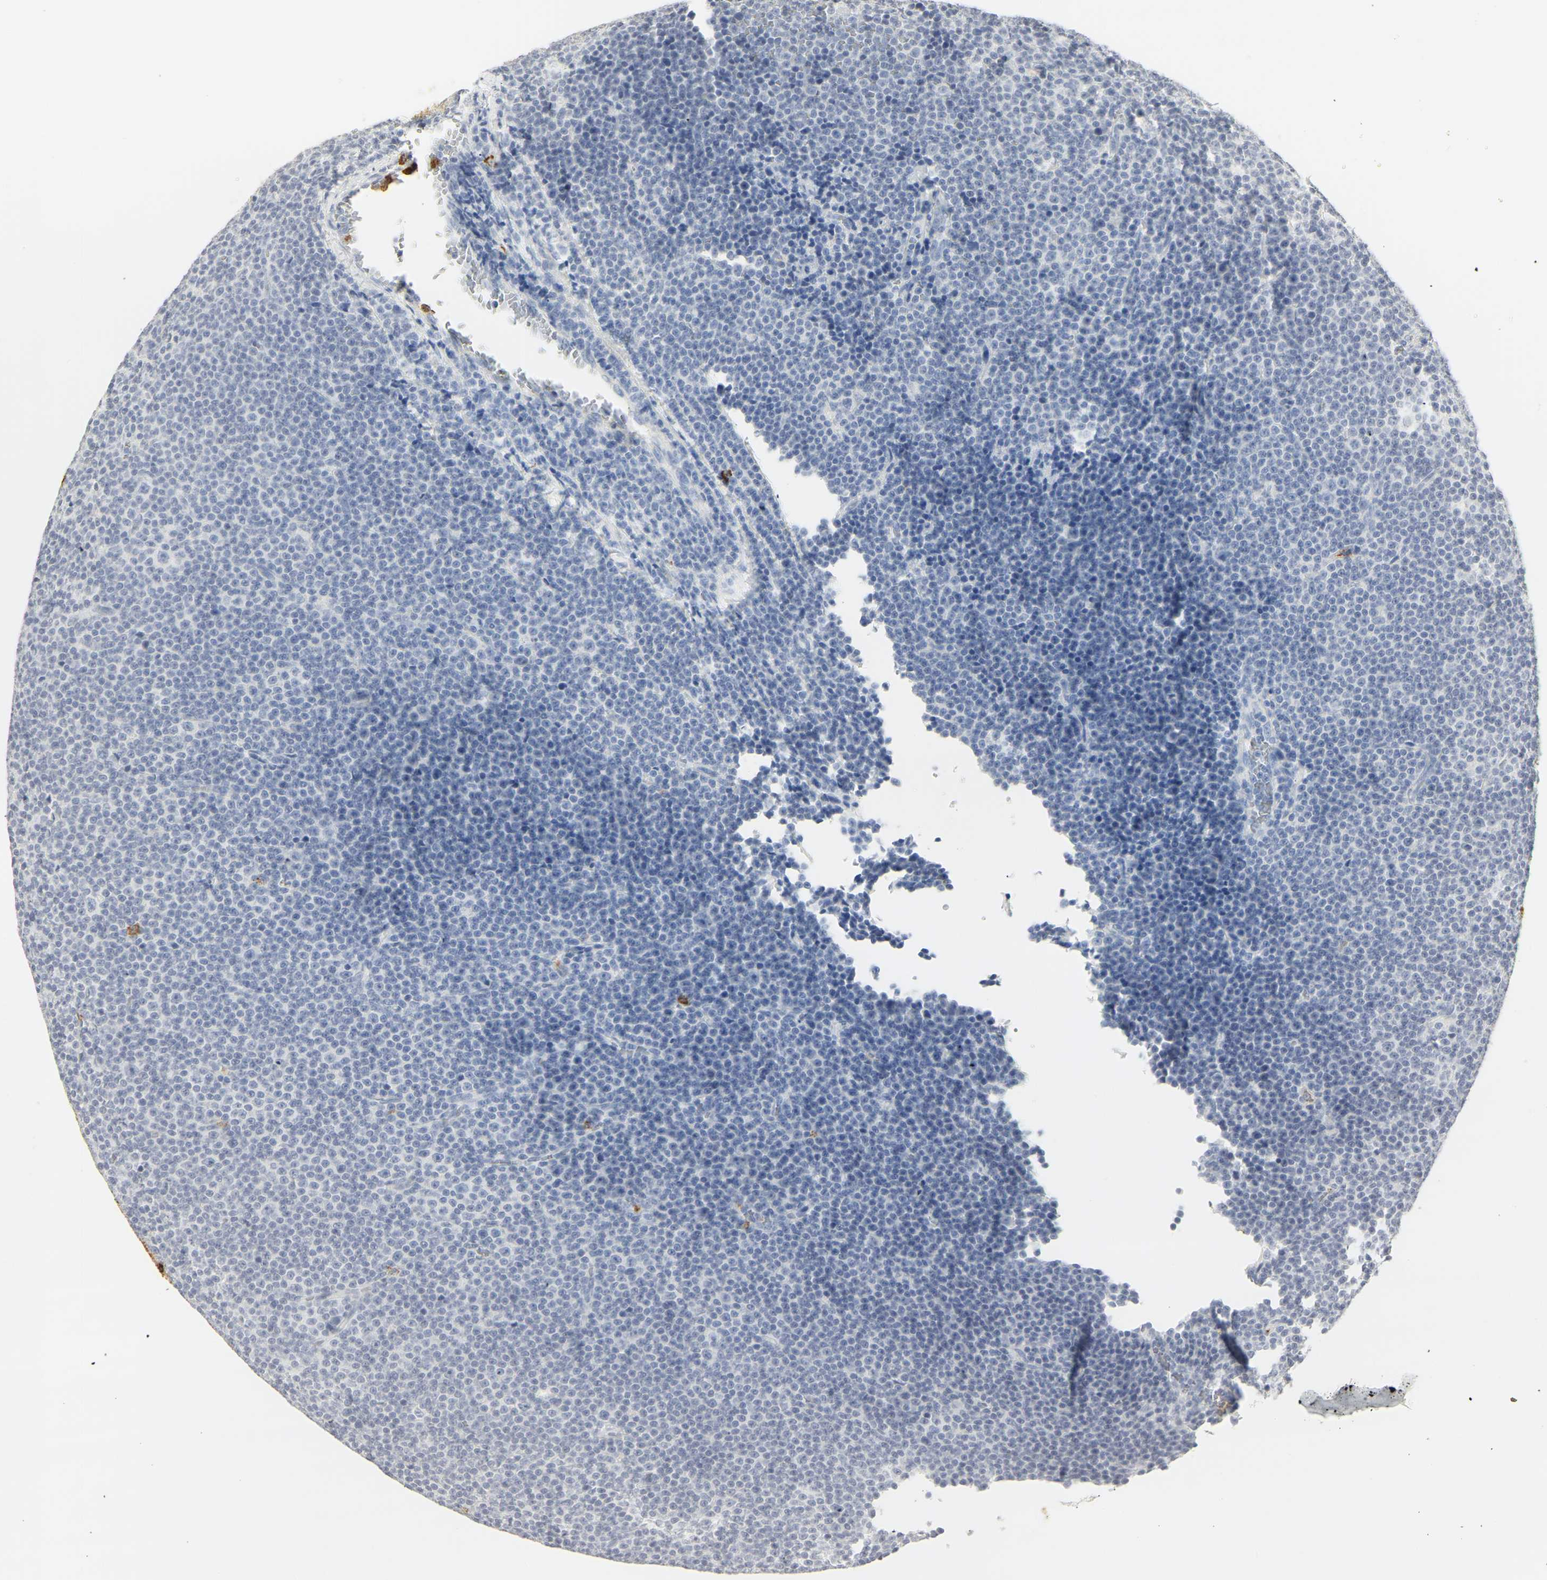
{"staining": {"intensity": "negative", "quantity": "none", "location": "none"}, "tissue": "lymphoma", "cell_type": "Tumor cells", "image_type": "cancer", "snomed": [{"axis": "morphology", "description": "Malignant lymphoma, non-Hodgkin's type, Low grade"}, {"axis": "topography", "description": "Lymph node"}], "caption": "This is a image of IHC staining of malignant lymphoma, non-Hodgkin's type (low-grade), which shows no positivity in tumor cells. (IHC, brightfield microscopy, high magnification).", "gene": "MPO", "patient": {"sex": "female", "age": 67}}